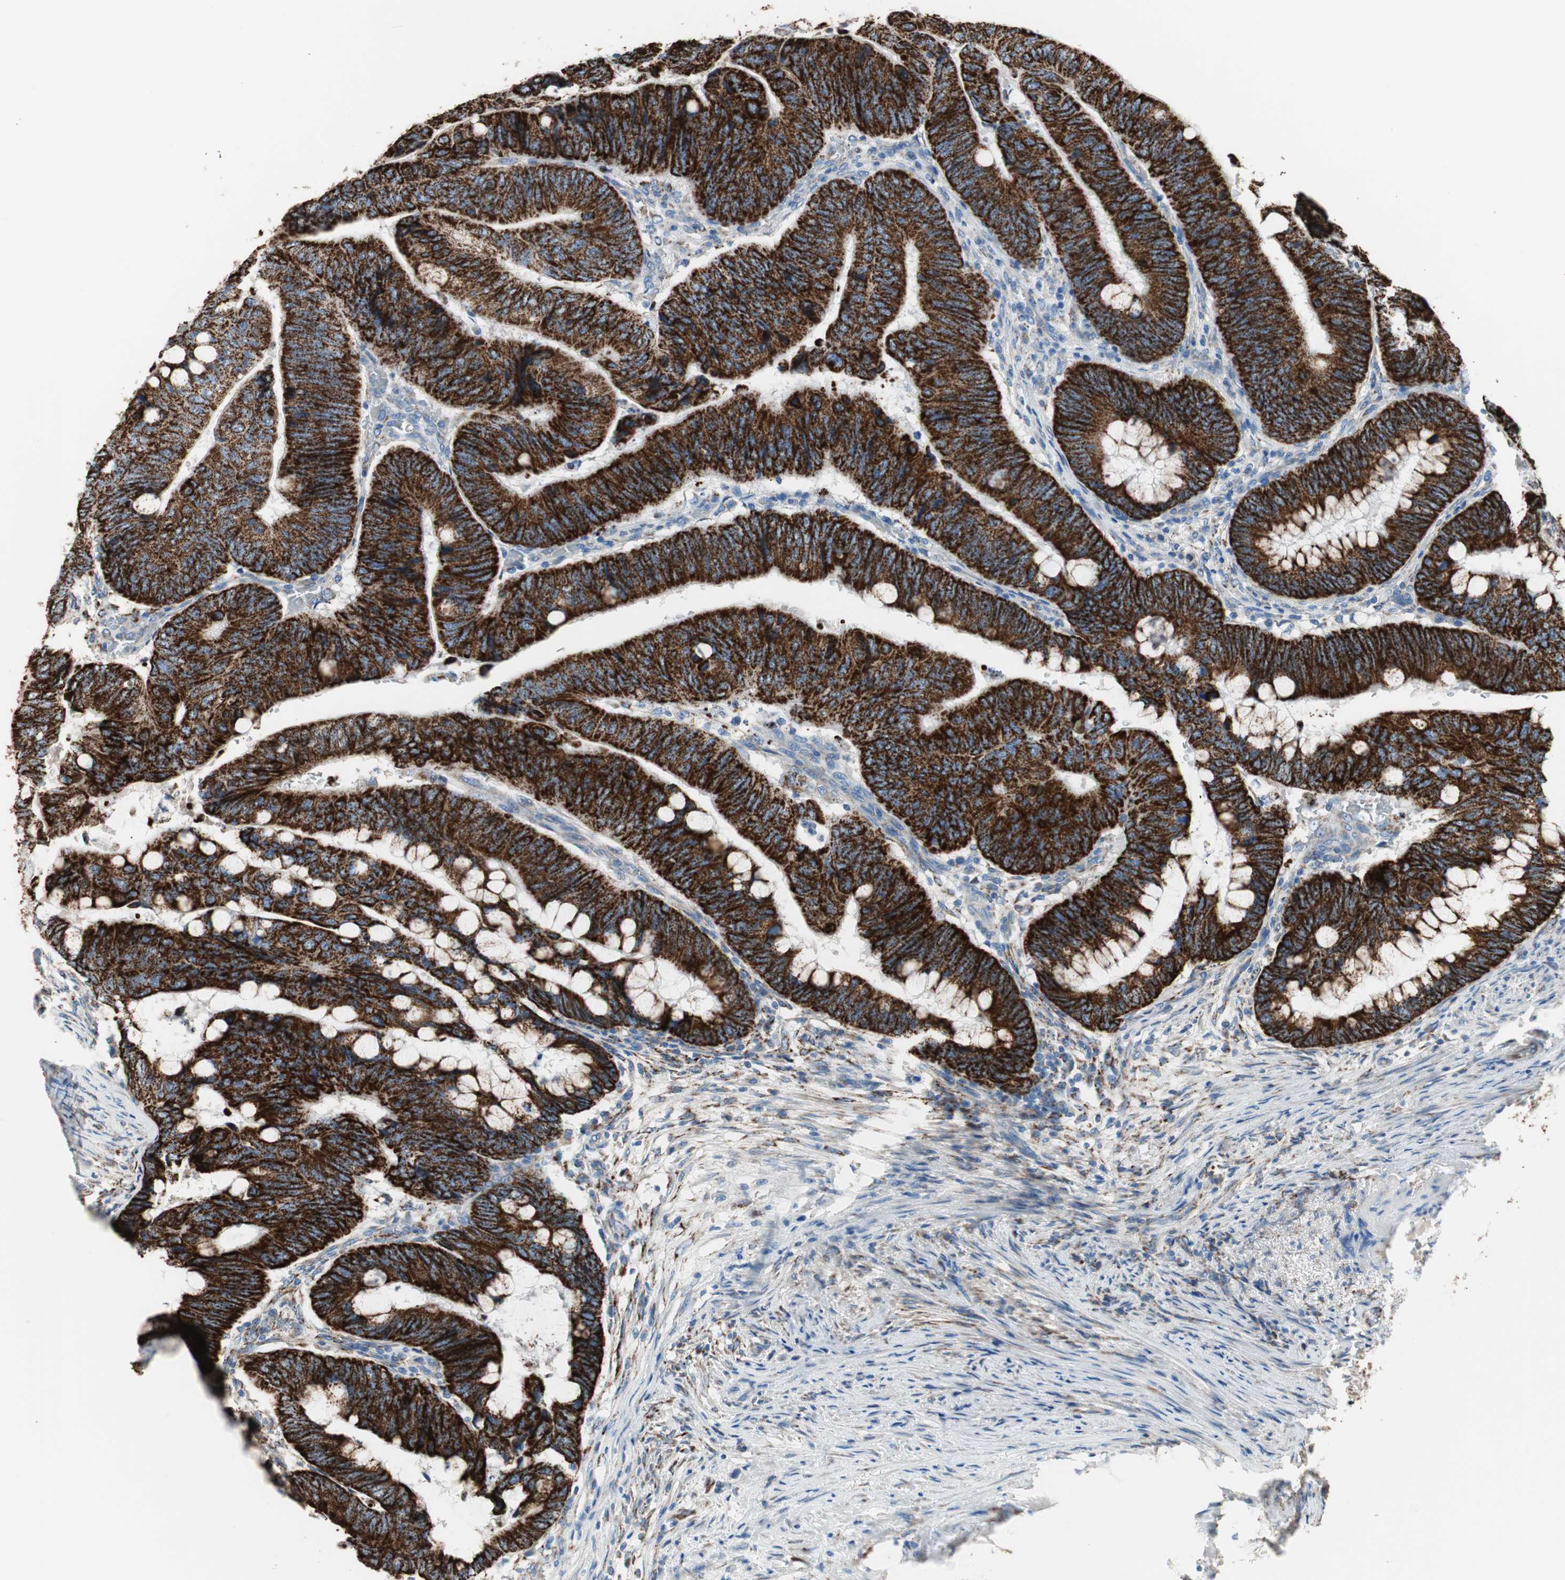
{"staining": {"intensity": "strong", "quantity": ">75%", "location": "cytoplasmic/membranous"}, "tissue": "colorectal cancer", "cell_type": "Tumor cells", "image_type": "cancer", "snomed": [{"axis": "morphology", "description": "Normal tissue, NOS"}, {"axis": "morphology", "description": "Adenocarcinoma, NOS"}, {"axis": "topography", "description": "Rectum"}, {"axis": "topography", "description": "Peripheral nerve tissue"}], "caption": "The histopathology image reveals immunohistochemical staining of colorectal cancer (adenocarcinoma). There is strong cytoplasmic/membranous positivity is identified in approximately >75% of tumor cells.", "gene": "TST", "patient": {"sex": "male", "age": 92}}